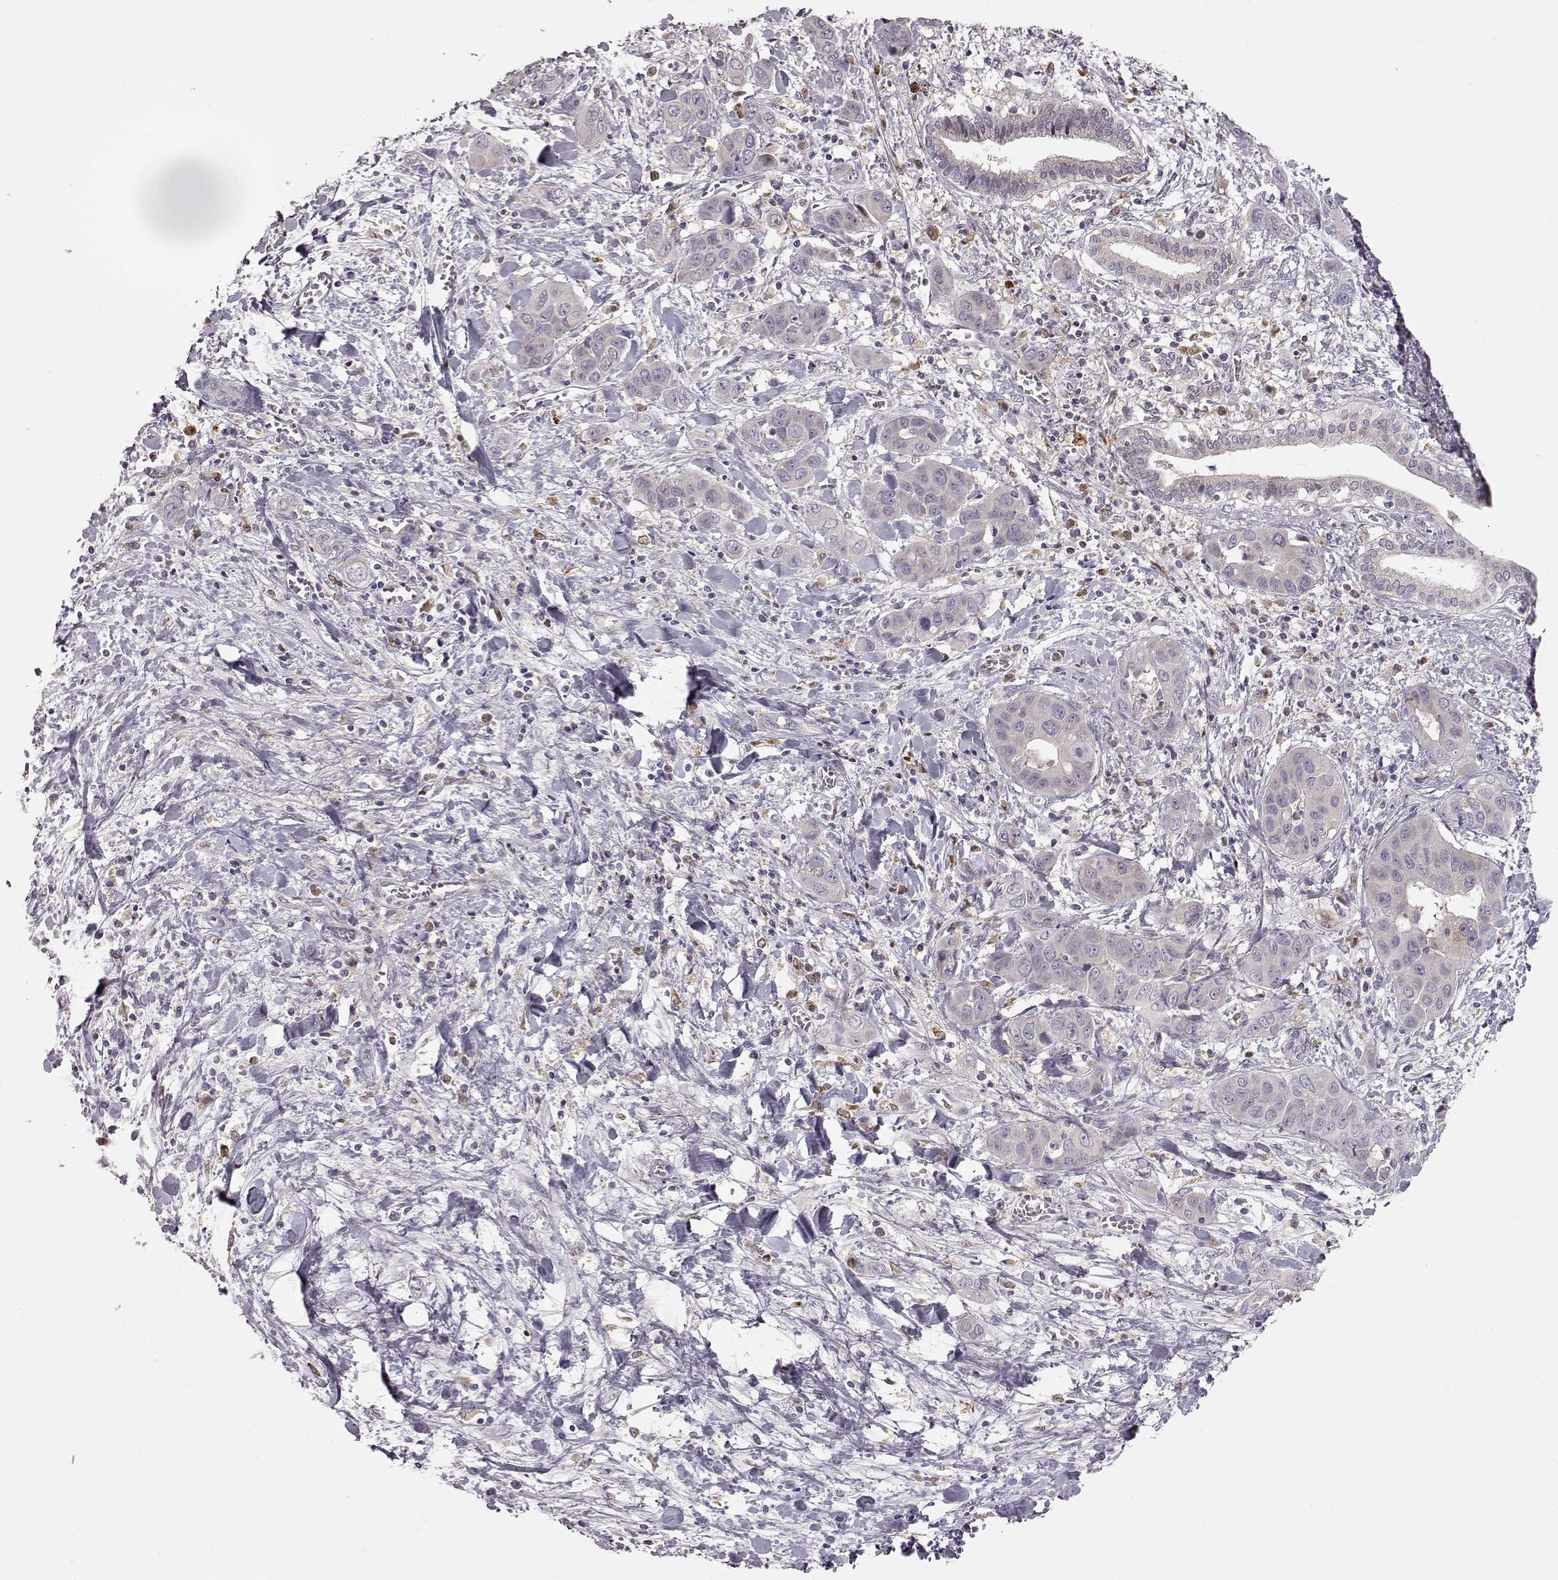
{"staining": {"intensity": "negative", "quantity": "none", "location": "none"}, "tissue": "liver cancer", "cell_type": "Tumor cells", "image_type": "cancer", "snomed": [{"axis": "morphology", "description": "Cholangiocarcinoma"}, {"axis": "topography", "description": "Liver"}], "caption": "Liver cholangiocarcinoma was stained to show a protein in brown. There is no significant staining in tumor cells.", "gene": "SPAG17", "patient": {"sex": "female", "age": 52}}